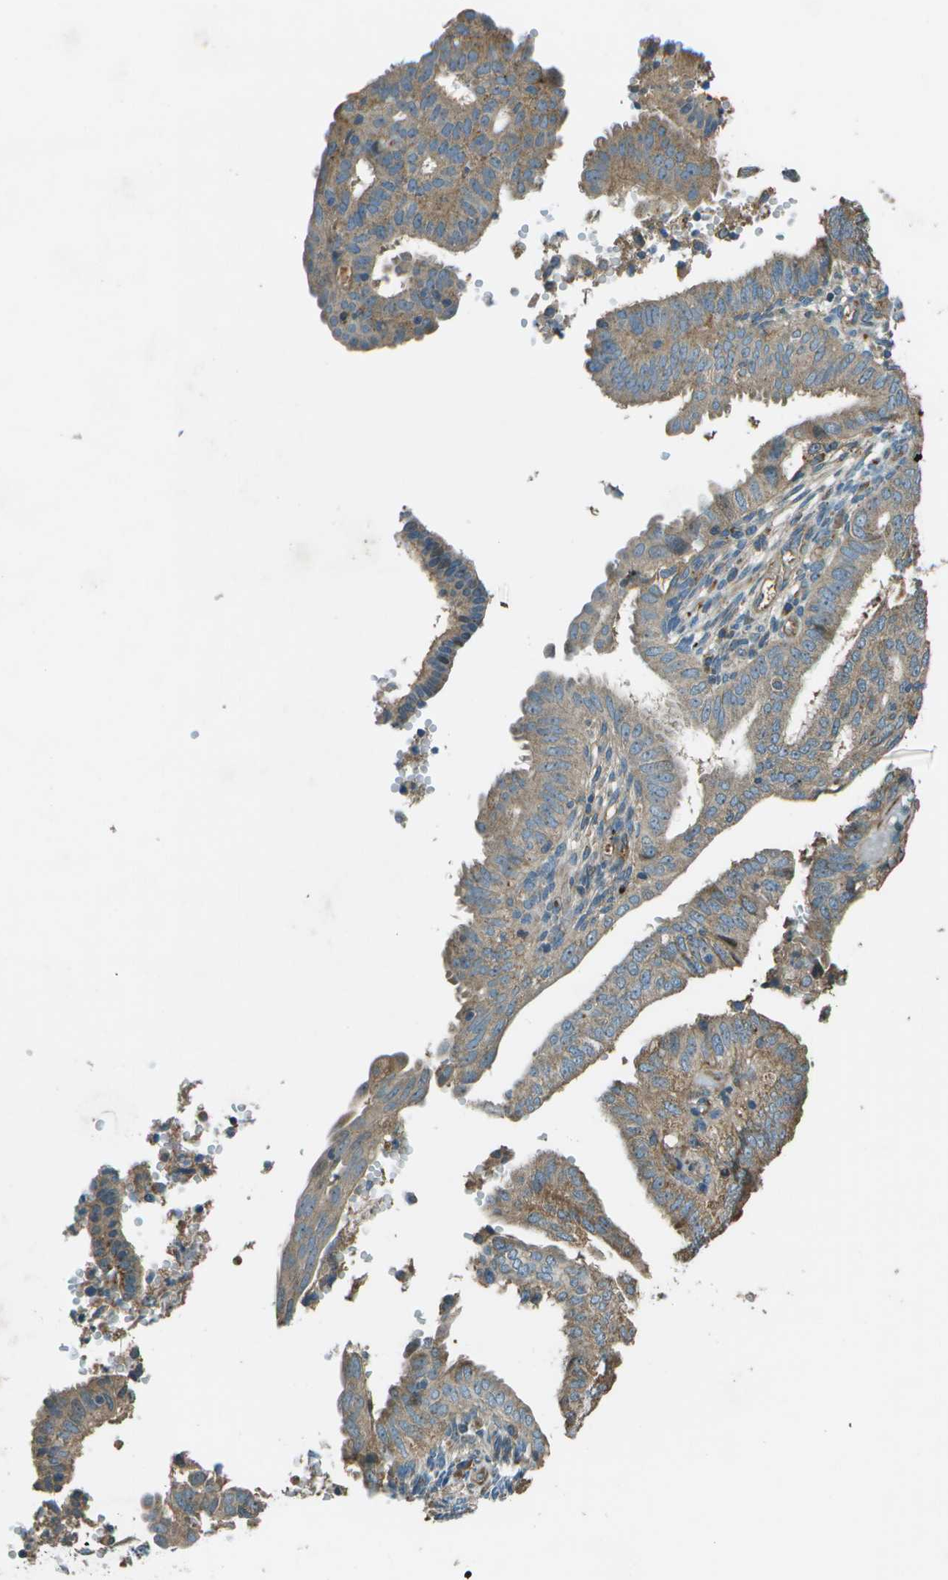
{"staining": {"intensity": "weak", "quantity": ">75%", "location": "cytoplasmic/membranous"}, "tissue": "endometrial cancer", "cell_type": "Tumor cells", "image_type": "cancer", "snomed": [{"axis": "morphology", "description": "Adenocarcinoma, NOS"}, {"axis": "topography", "description": "Endometrium"}], "caption": "Approximately >75% of tumor cells in human endometrial cancer show weak cytoplasmic/membranous protein staining as visualized by brown immunohistochemical staining.", "gene": "PXYLP1", "patient": {"sex": "female", "age": 58}}